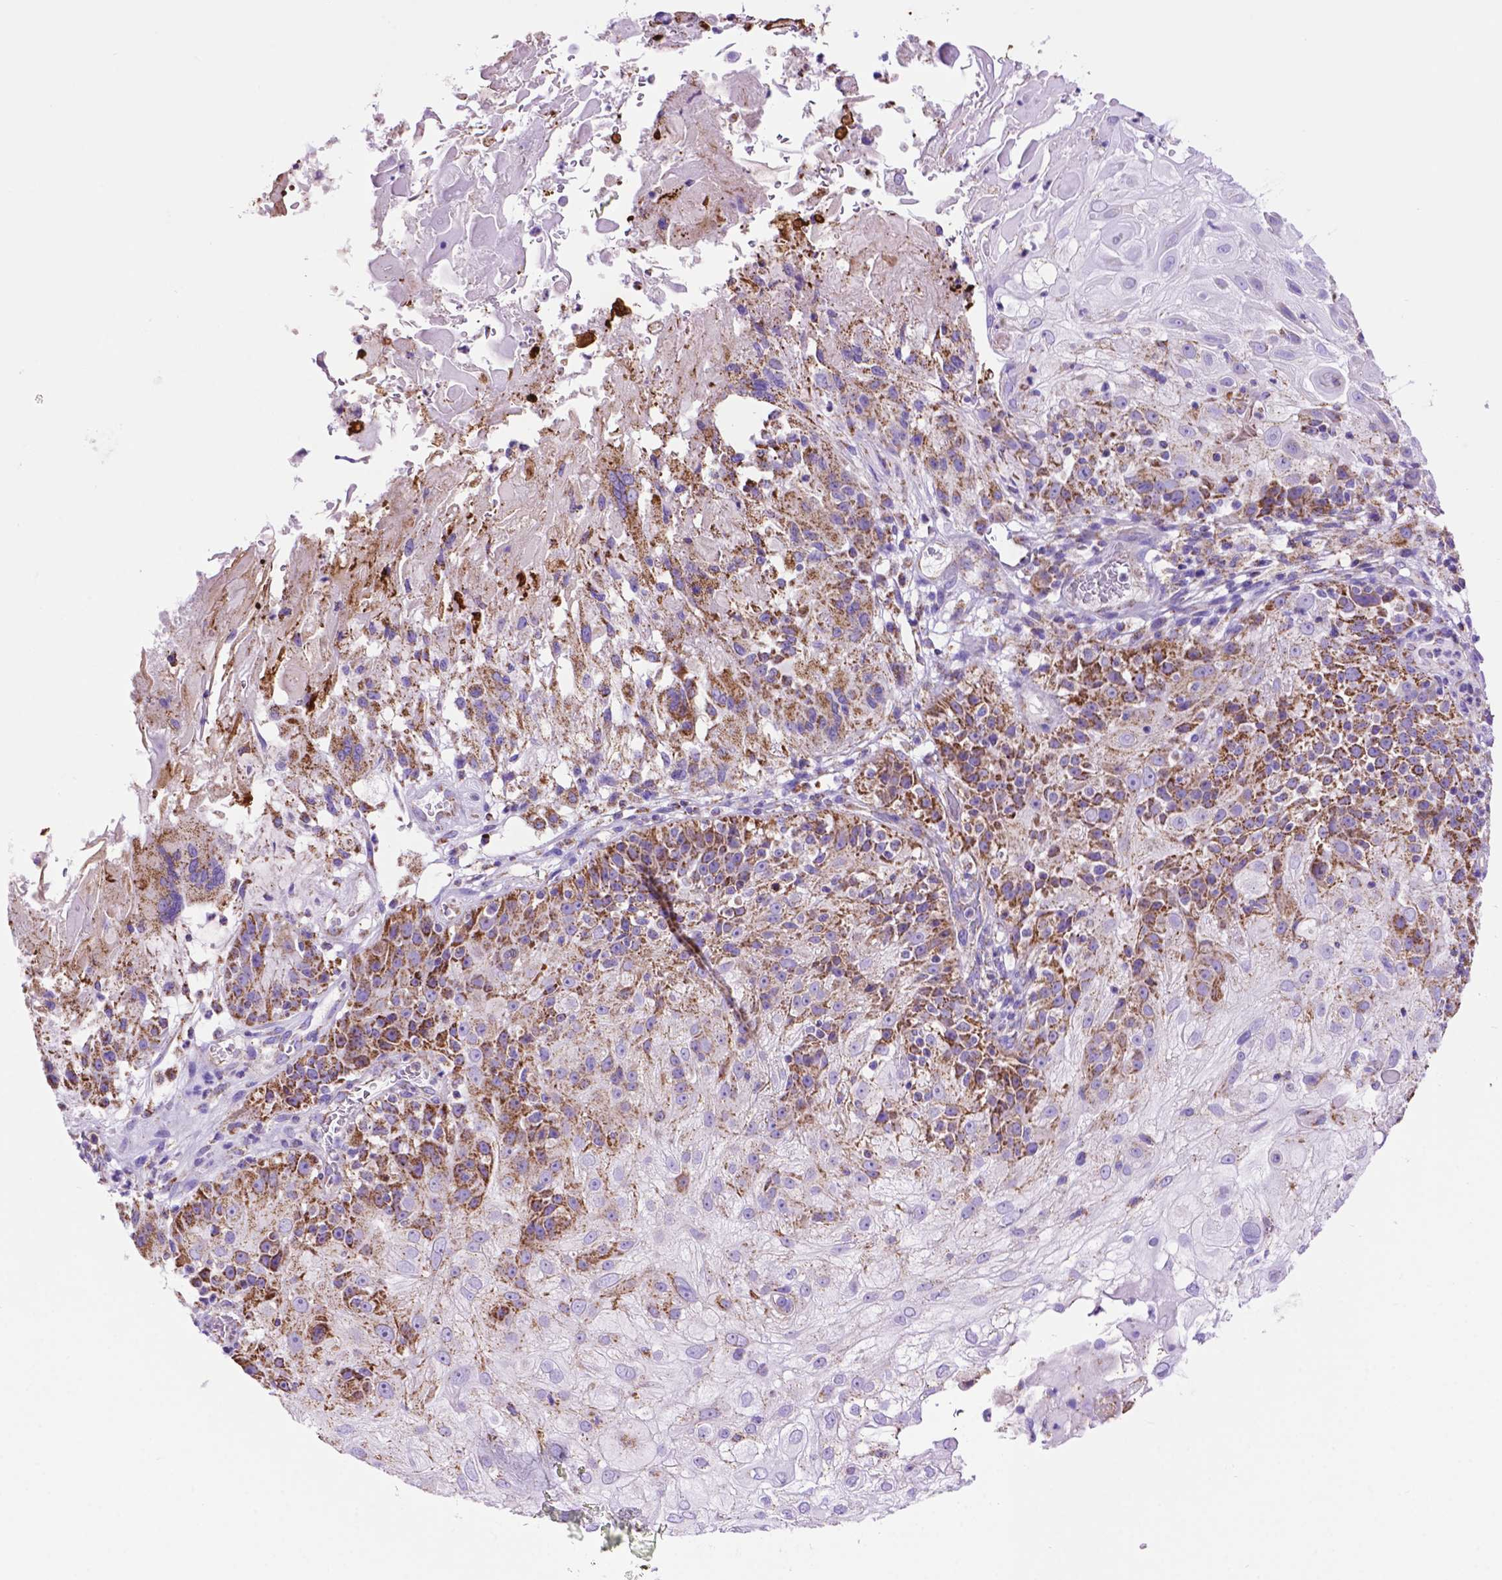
{"staining": {"intensity": "strong", "quantity": "25%-75%", "location": "cytoplasmic/membranous"}, "tissue": "skin cancer", "cell_type": "Tumor cells", "image_type": "cancer", "snomed": [{"axis": "morphology", "description": "Normal tissue, NOS"}, {"axis": "morphology", "description": "Squamous cell carcinoma, NOS"}, {"axis": "topography", "description": "Skin"}], "caption": "IHC micrograph of skin cancer stained for a protein (brown), which reveals high levels of strong cytoplasmic/membranous expression in approximately 25%-75% of tumor cells.", "gene": "GDPD5", "patient": {"sex": "female", "age": 83}}